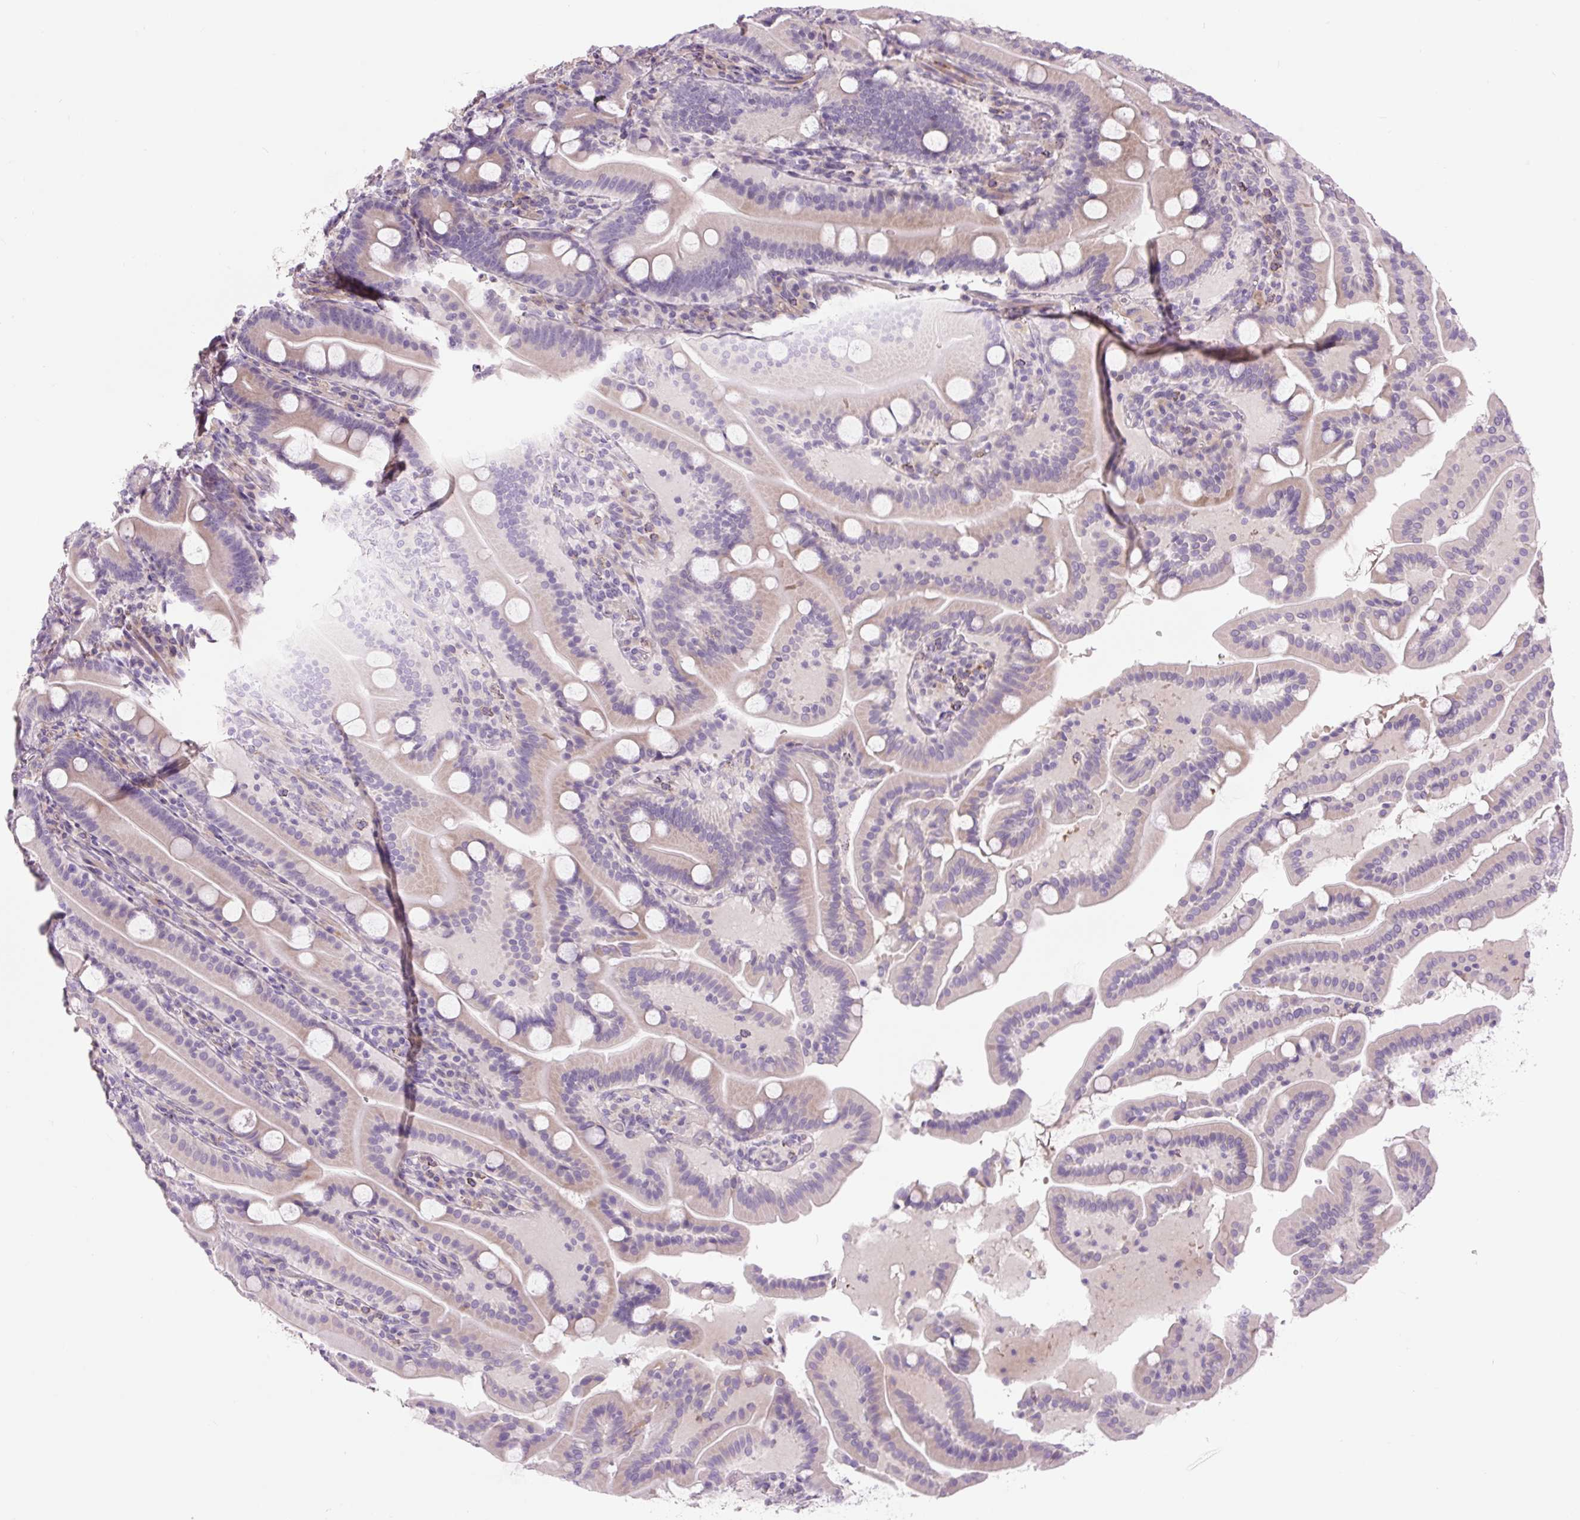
{"staining": {"intensity": "weak", "quantity": "<25%", "location": "cytoplasmic/membranous"}, "tissue": "duodenum", "cell_type": "Glandular cells", "image_type": "normal", "snomed": [{"axis": "morphology", "description": "Normal tissue, NOS"}, {"axis": "topography", "description": "Duodenum"}], "caption": "The IHC photomicrograph has no significant positivity in glandular cells of duodenum.", "gene": "TMEM100", "patient": {"sex": "male", "age": 55}}